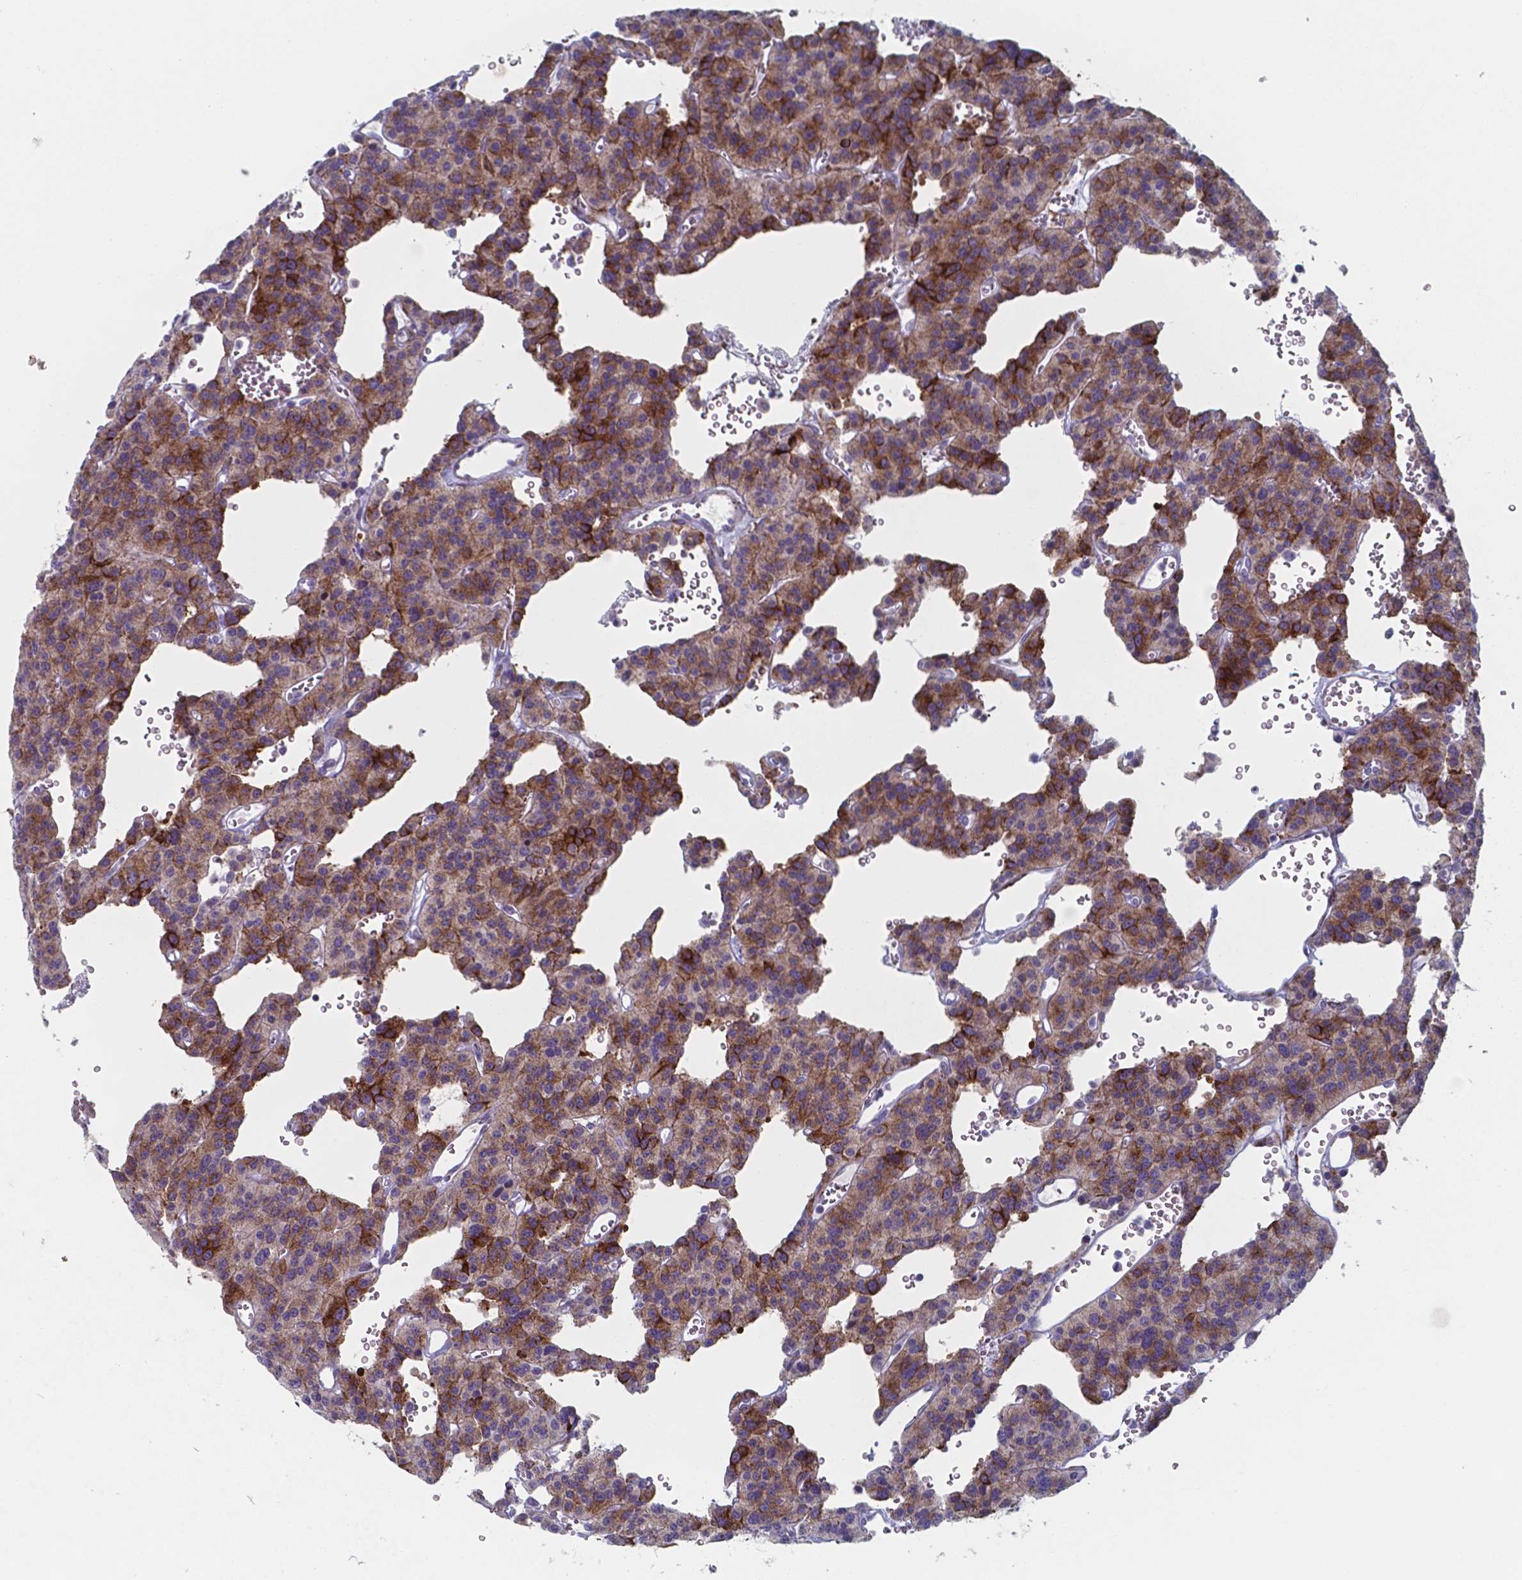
{"staining": {"intensity": "strong", "quantity": "<25%", "location": "cytoplasmic/membranous"}, "tissue": "carcinoid", "cell_type": "Tumor cells", "image_type": "cancer", "snomed": [{"axis": "morphology", "description": "Carcinoid, malignant, NOS"}, {"axis": "topography", "description": "Lung"}], "caption": "High-power microscopy captured an immunohistochemistry histopathology image of carcinoid (malignant), revealing strong cytoplasmic/membranous staining in approximately <25% of tumor cells. (Brightfield microscopy of DAB IHC at high magnification).", "gene": "PLA2R1", "patient": {"sex": "female", "age": 71}}